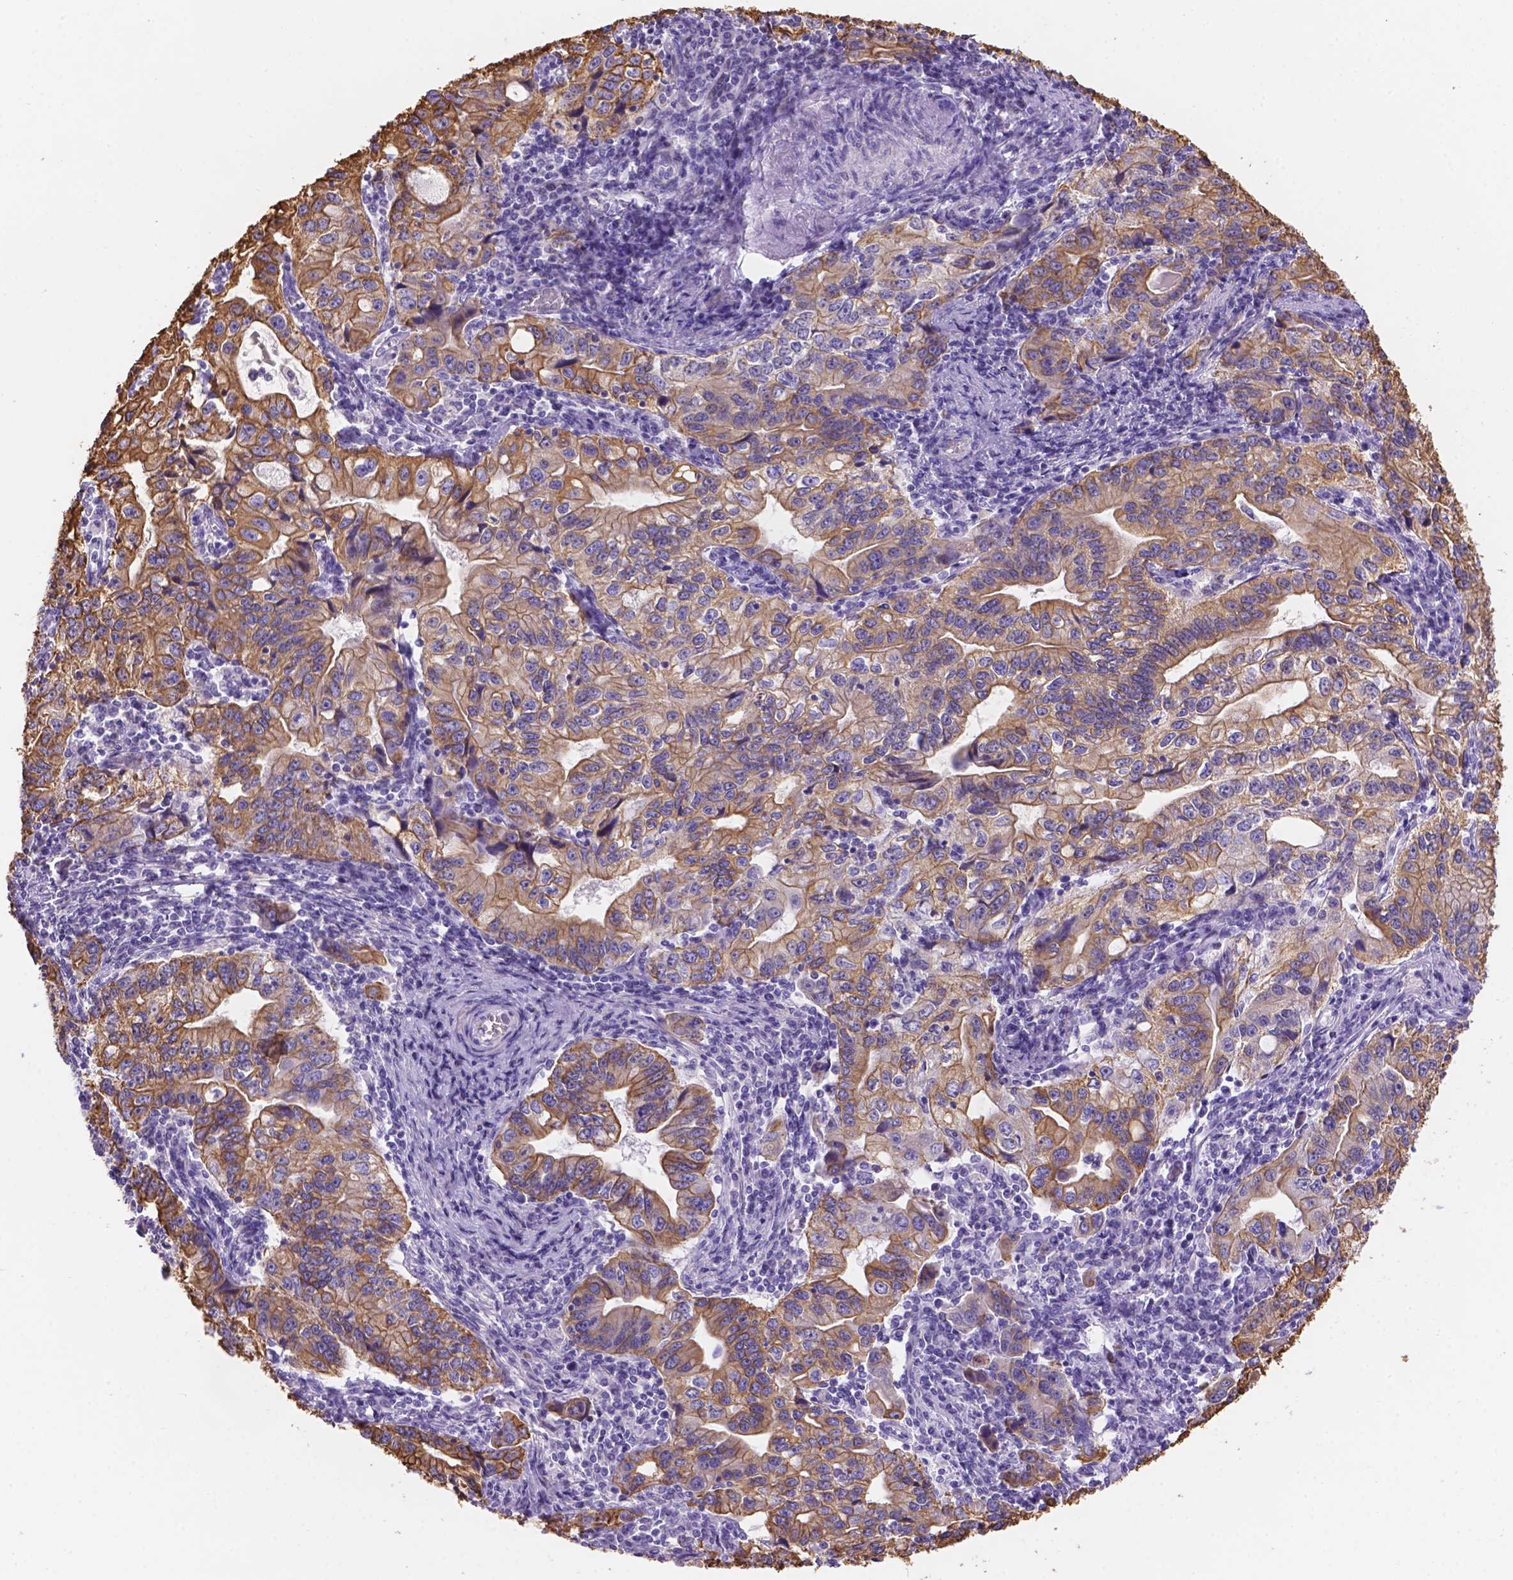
{"staining": {"intensity": "strong", "quantity": ">75%", "location": "cytoplasmic/membranous"}, "tissue": "stomach cancer", "cell_type": "Tumor cells", "image_type": "cancer", "snomed": [{"axis": "morphology", "description": "Adenocarcinoma, NOS"}, {"axis": "topography", "description": "Stomach, lower"}], "caption": "Protein analysis of adenocarcinoma (stomach) tissue shows strong cytoplasmic/membranous positivity in approximately >75% of tumor cells. The staining is performed using DAB (3,3'-diaminobenzidine) brown chromogen to label protein expression. The nuclei are counter-stained blue using hematoxylin.", "gene": "DMWD", "patient": {"sex": "female", "age": 72}}